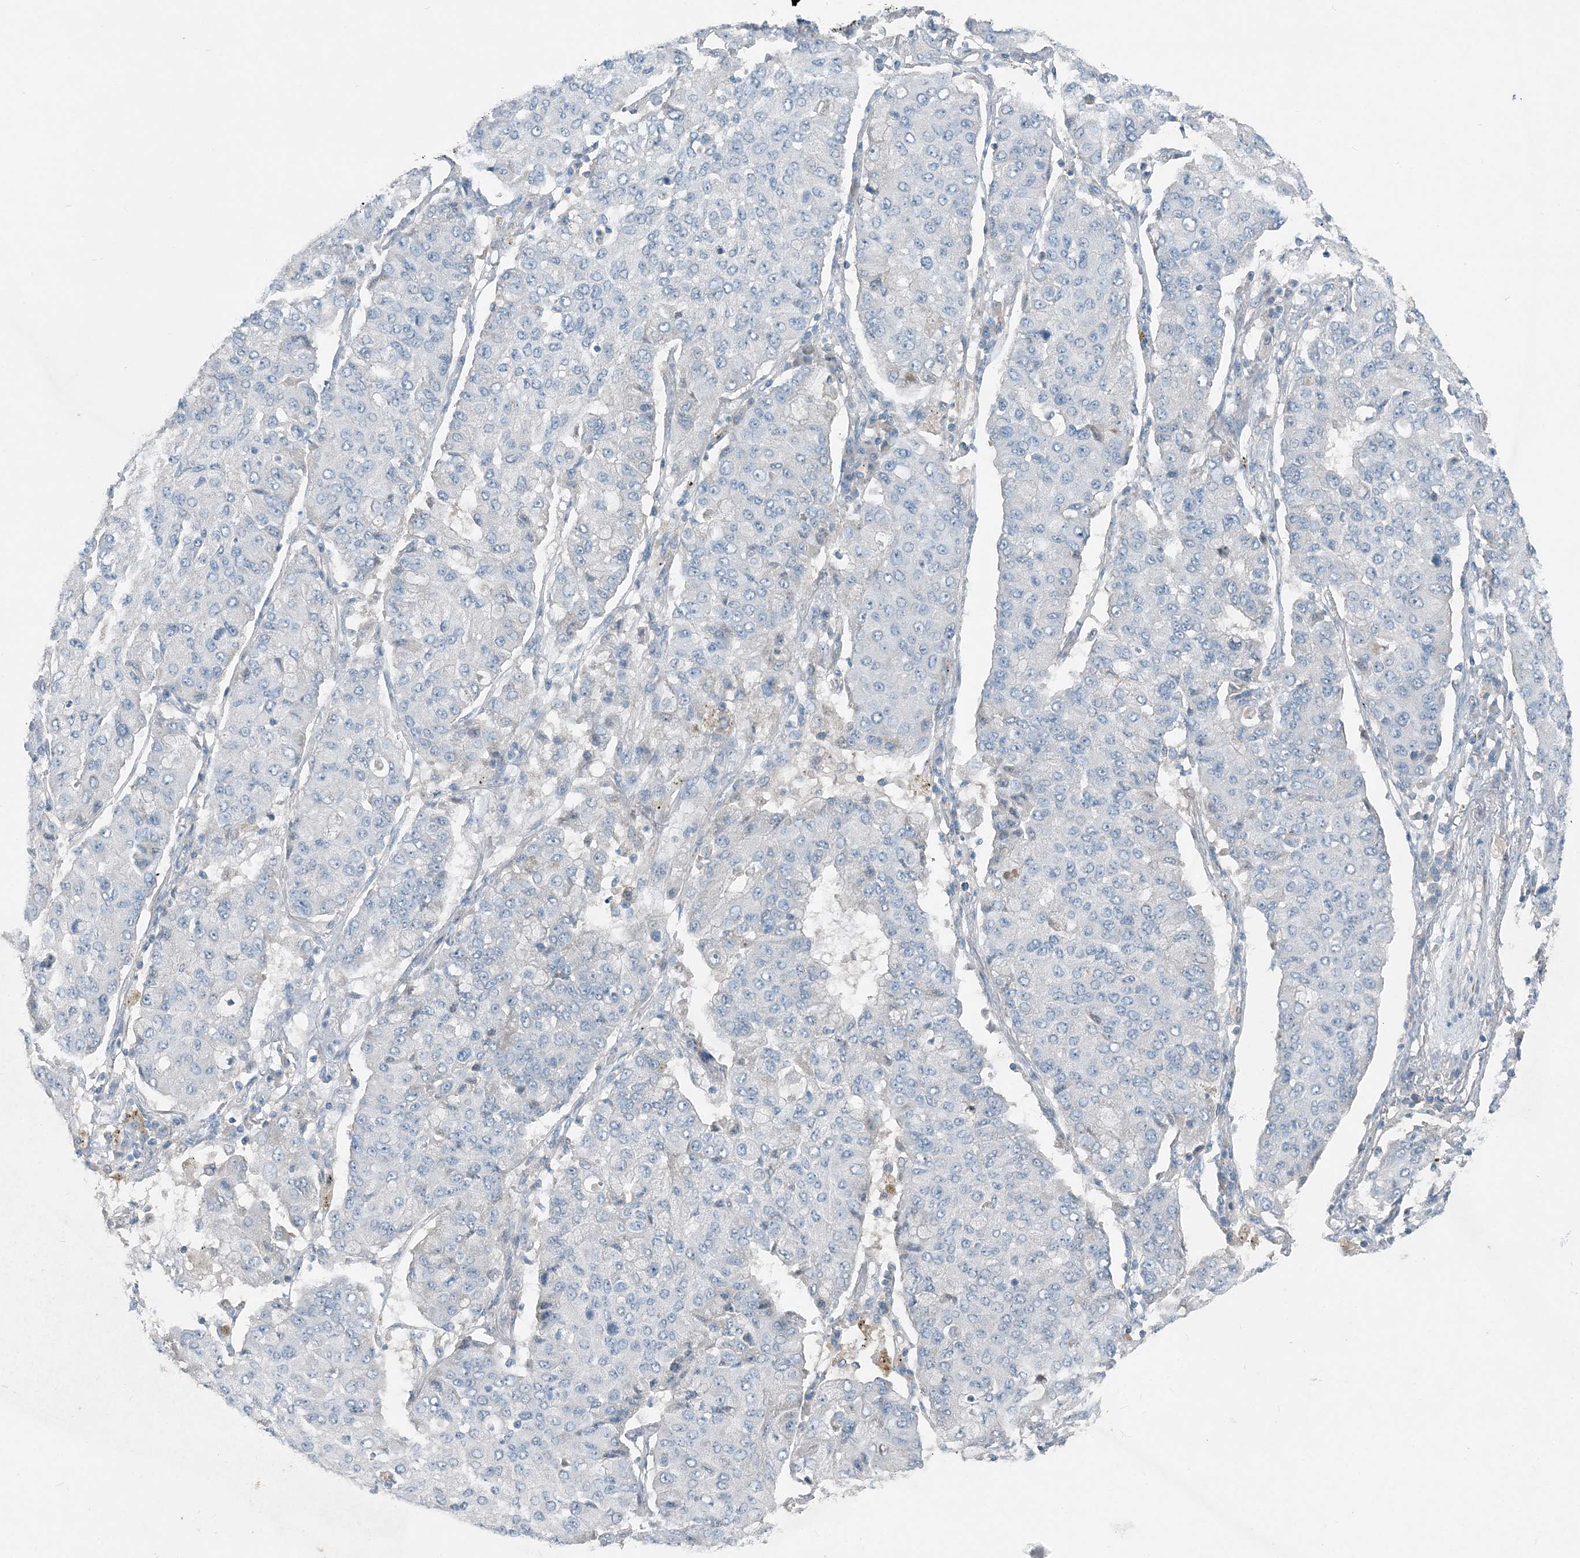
{"staining": {"intensity": "negative", "quantity": "none", "location": "none"}, "tissue": "lung cancer", "cell_type": "Tumor cells", "image_type": "cancer", "snomed": [{"axis": "morphology", "description": "Squamous cell carcinoma, NOS"}, {"axis": "topography", "description": "Lung"}], "caption": "Protein analysis of lung cancer (squamous cell carcinoma) demonstrates no significant positivity in tumor cells.", "gene": "ARMH1", "patient": {"sex": "male", "age": 74}}